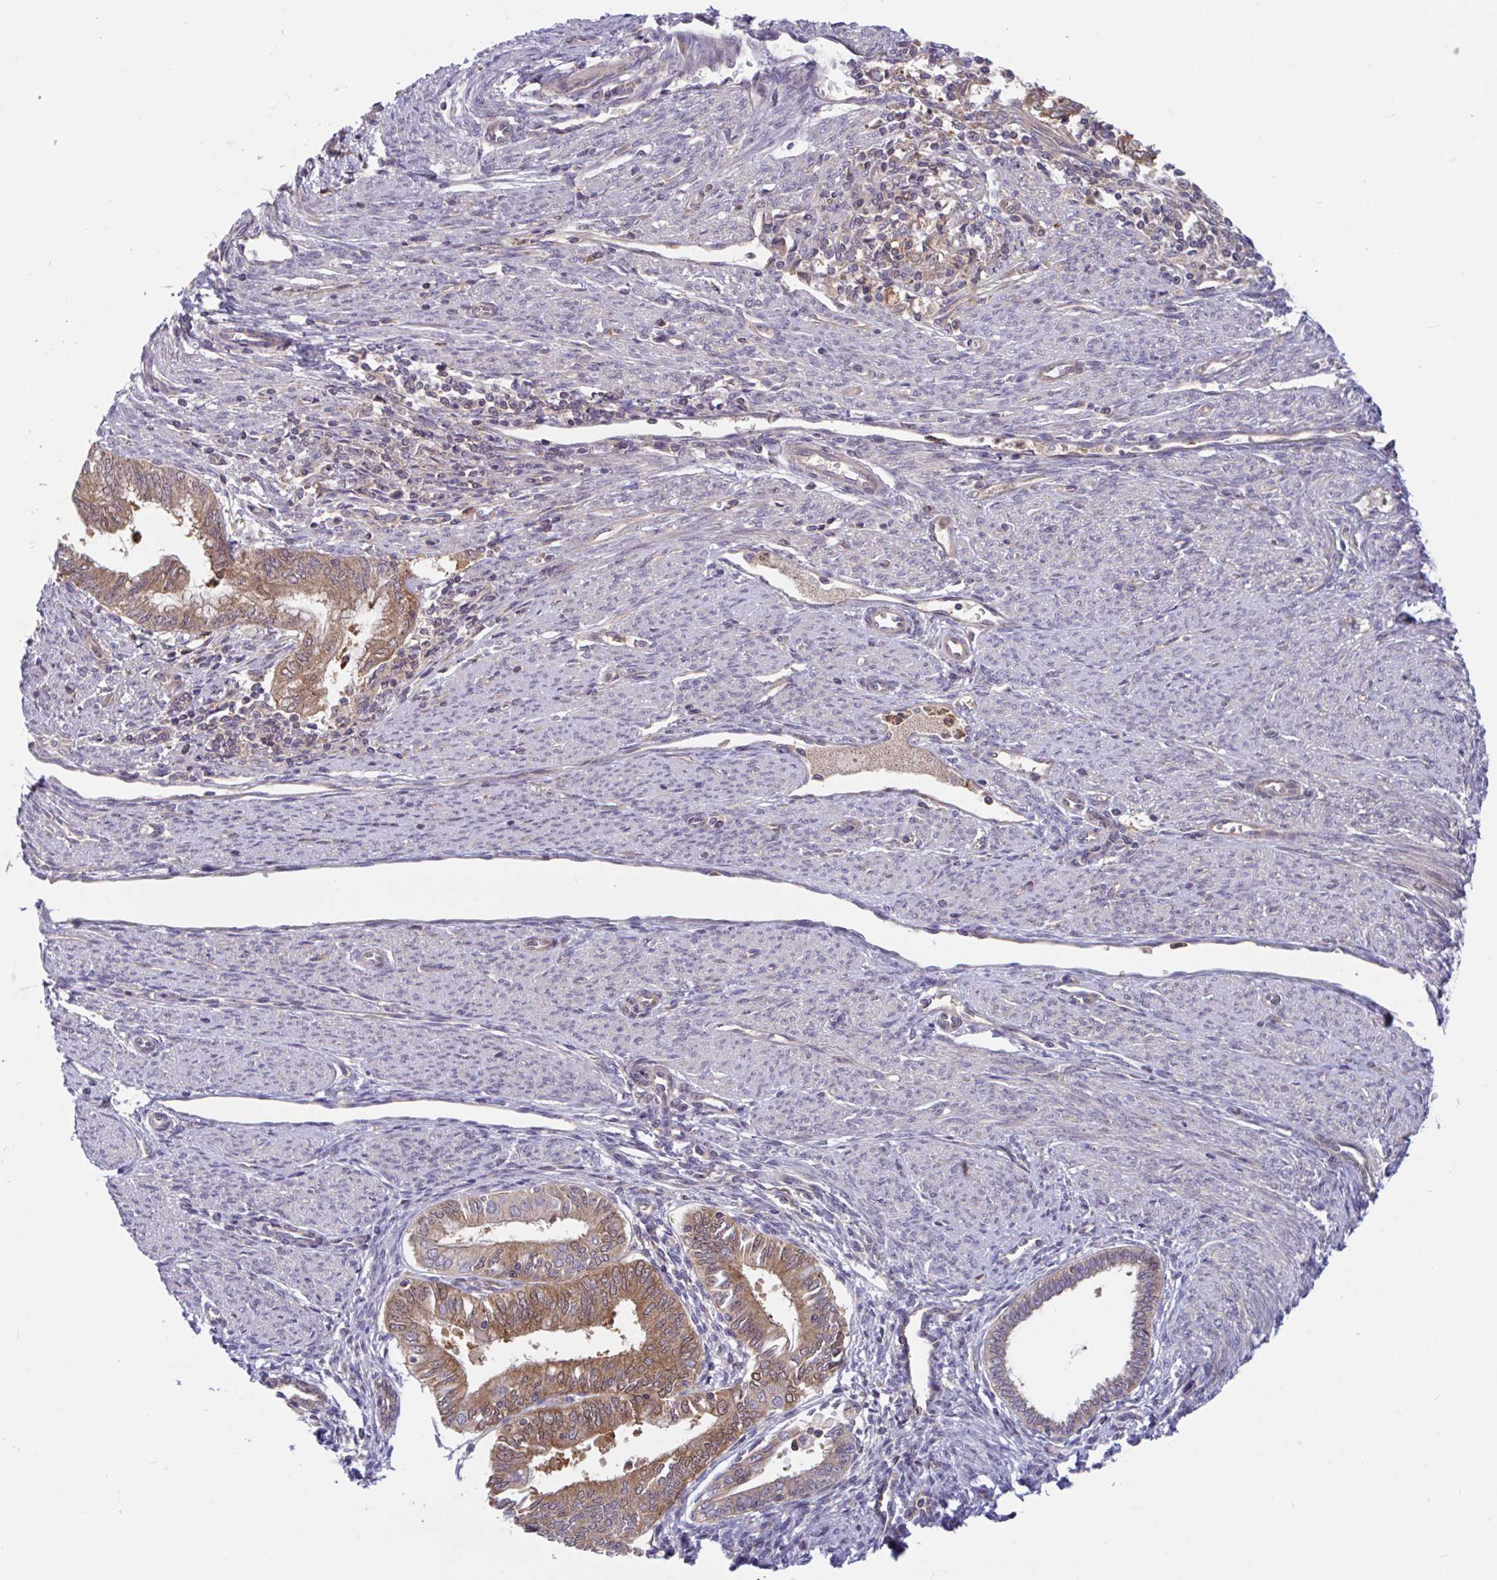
{"staining": {"intensity": "moderate", "quantity": ">75%", "location": "cytoplasmic/membranous,nuclear"}, "tissue": "endometrial cancer", "cell_type": "Tumor cells", "image_type": "cancer", "snomed": [{"axis": "morphology", "description": "Adenocarcinoma, NOS"}, {"axis": "topography", "description": "Endometrium"}], "caption": "Immunohistochemical staining of human endometrial cancer (adenocarcinoma) demonstrates medium levels of moderate cytoplasmic/membranous and nuclear staining in about >75% of tumor cells. (brown staining indicates protein expression, while blue staining denotes nuclei).", "gene": "LMNTD2", "patient": {"sex": "female", "age": 79}}